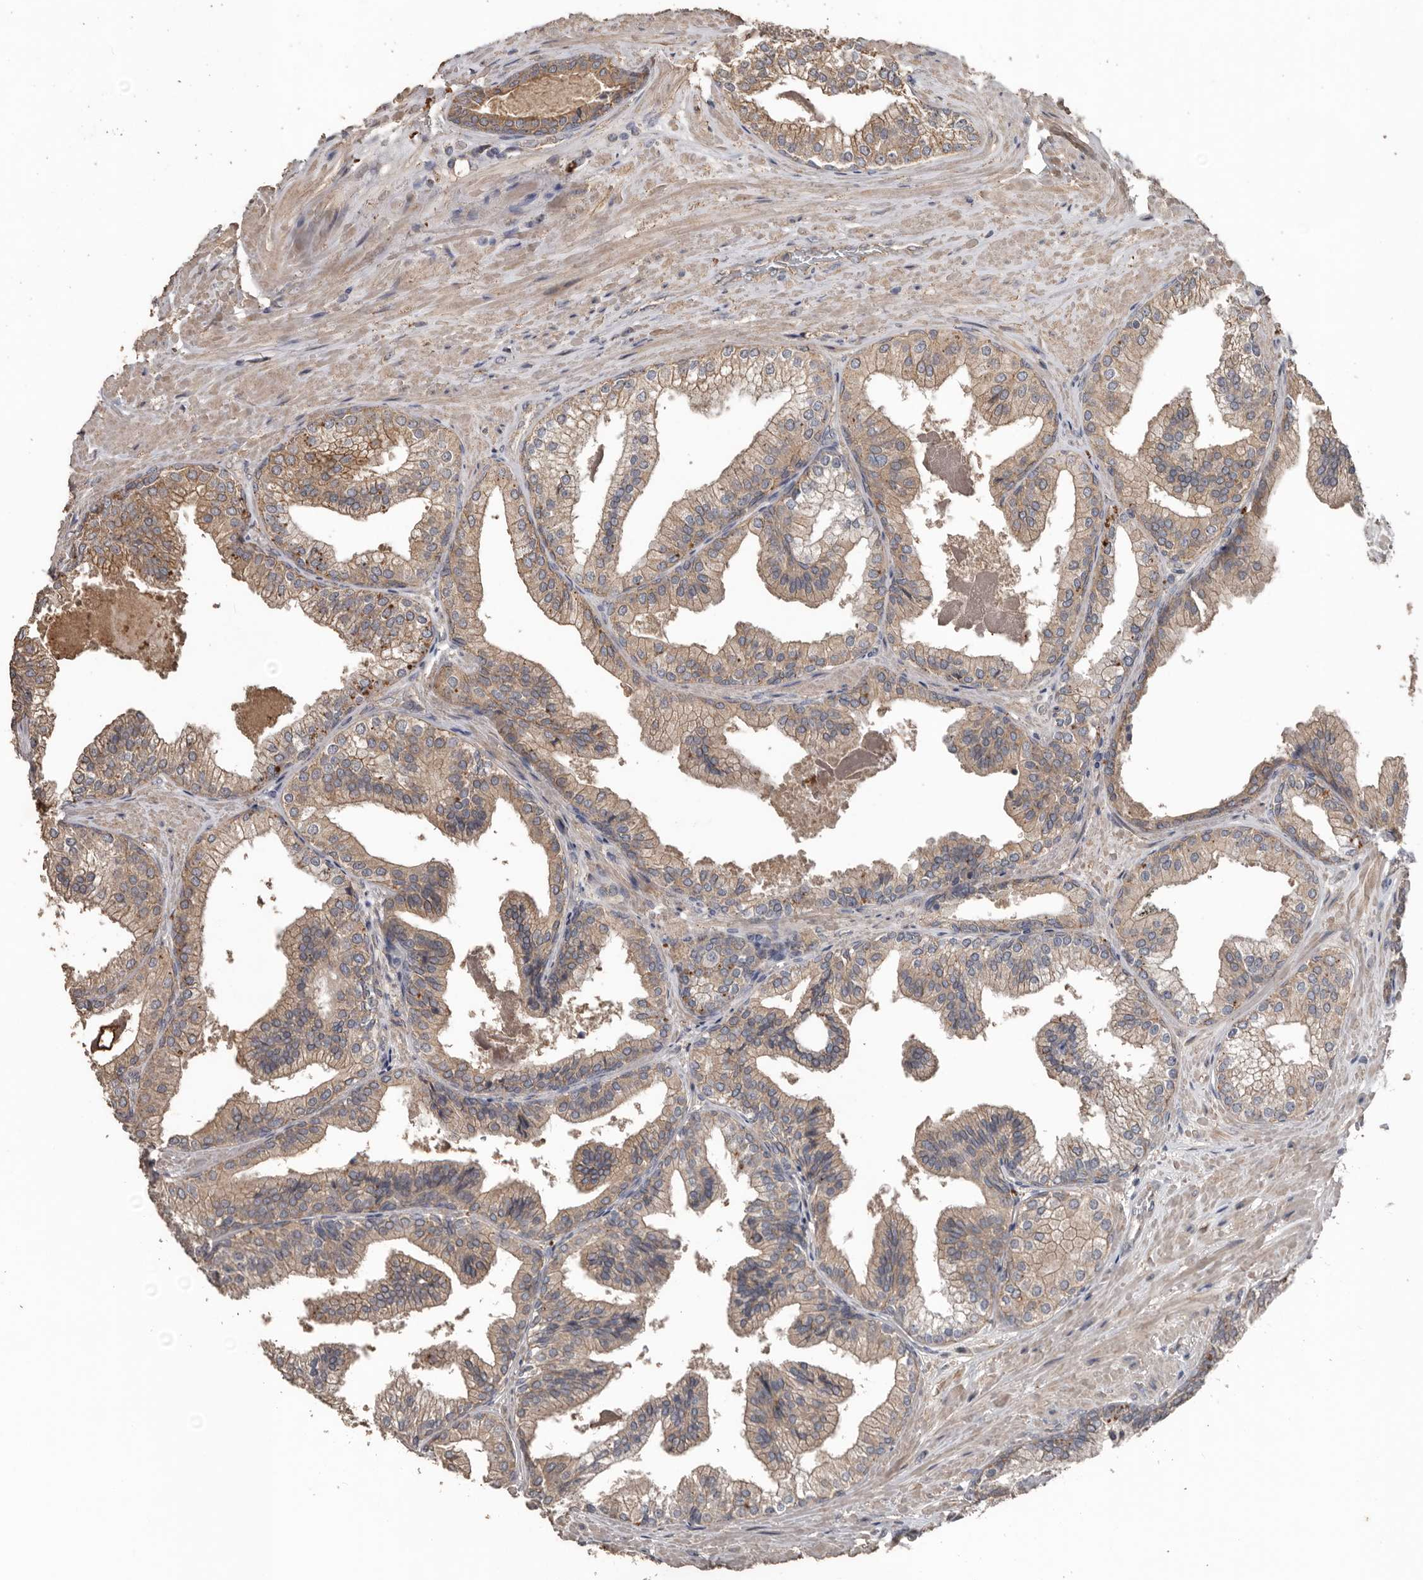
{"staining": {"intensity": "strong", "quantity": "<25%", "location": "cytoplasmic/membranous"}, "tissue": "prostate cancer", "cell_type": "Tumor cells", "image_type": "cancer", "snomed": [{"axis": "morphology", "description": "Adenocarcinoma, Low grade"}, {"axis": "topography", "description": "Prostate"}], "caption": "This image exhibits low-grade adenocarcinoma (prostate) stained with immunohistochemistry to label a protein in brown. The cytoplasmic/membranous of tumor cells show strong positivity for the protein. Nuclei are counter-stained blue.", "gene": "HYAL4", "patient": {"sex": "male", "age": 71}}